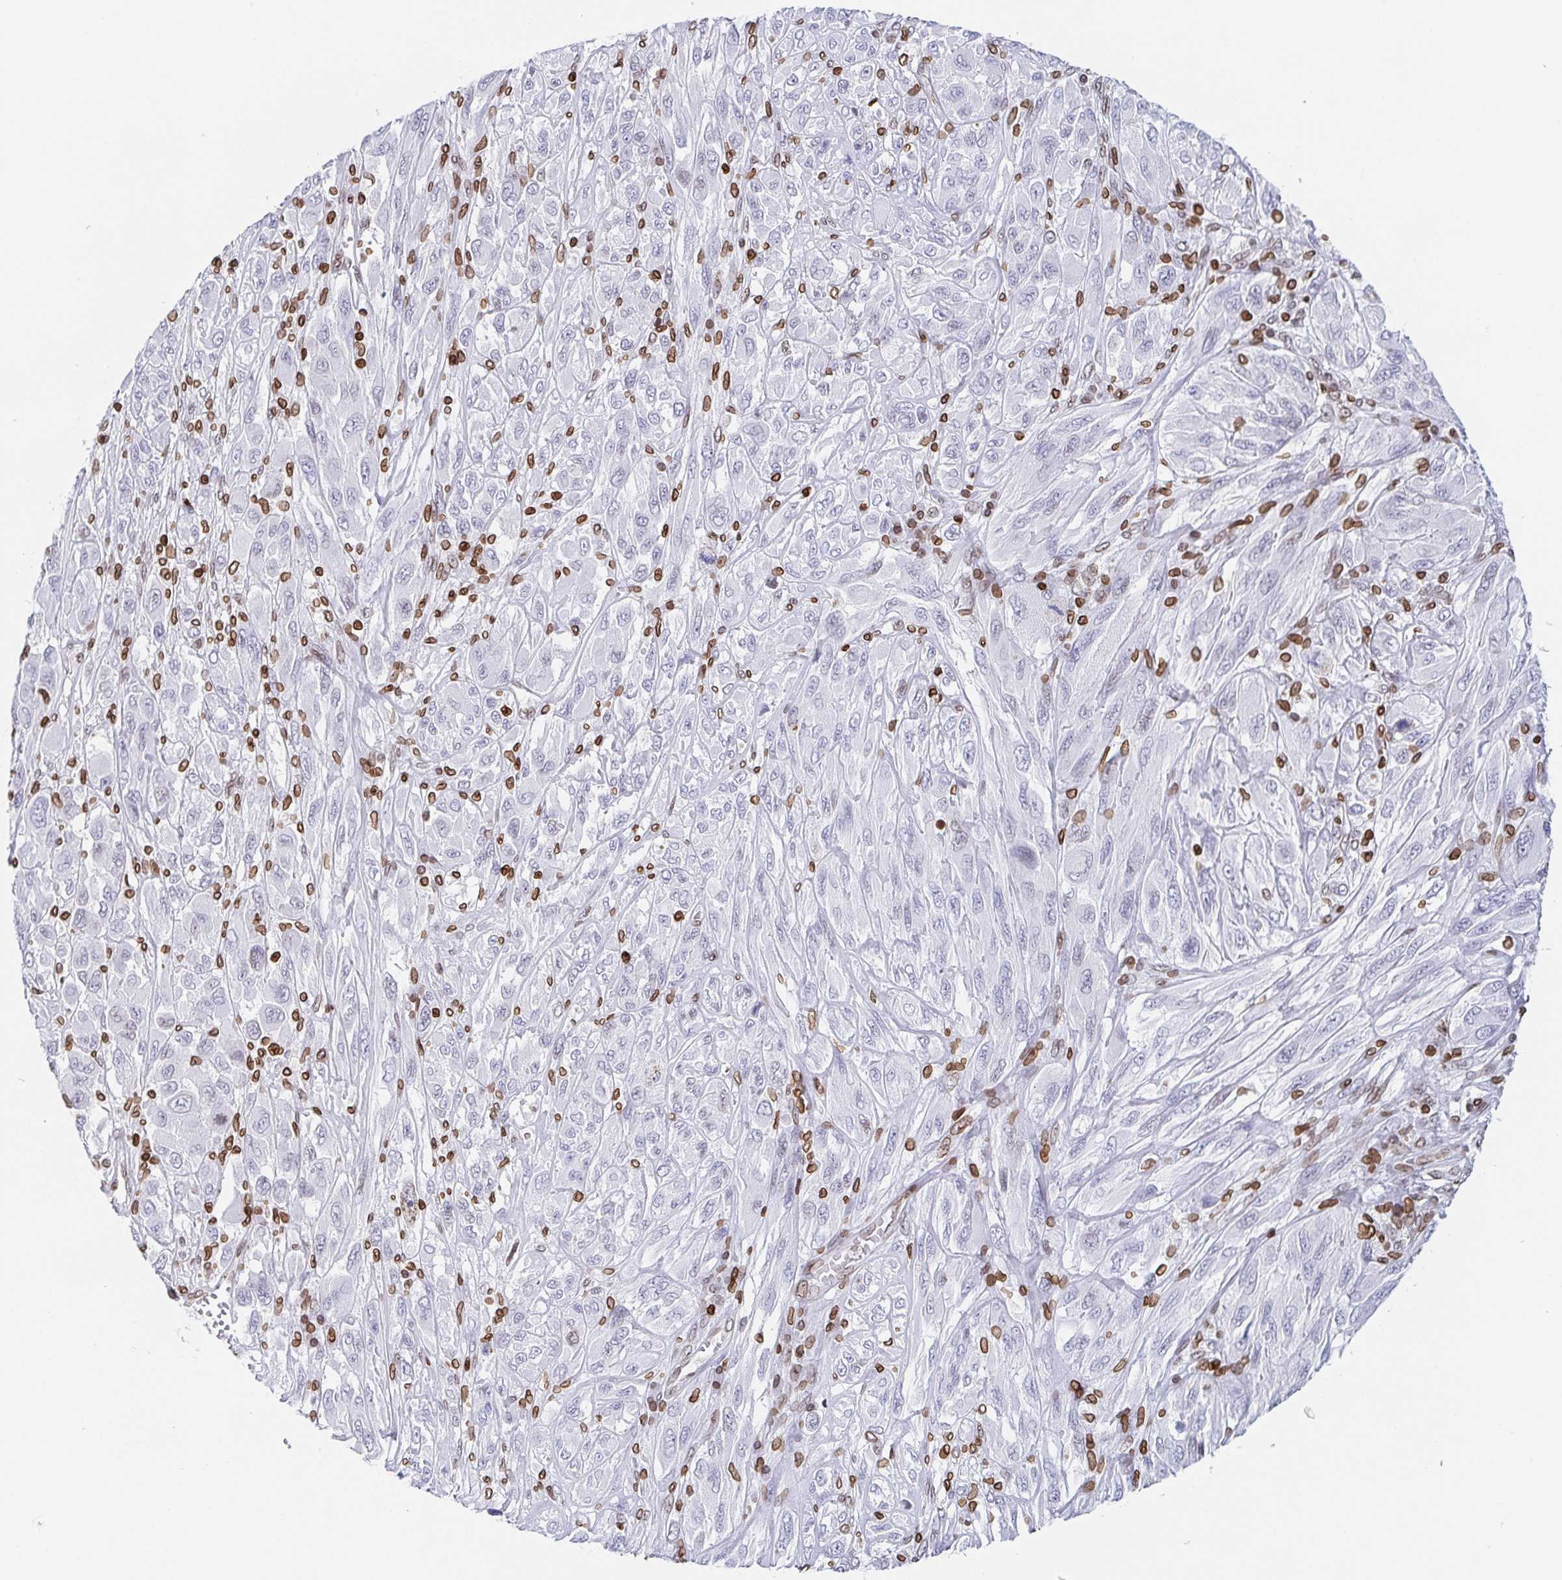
{"staining": {"intensity": "negative", "quantity": "none", "location": "none"}, "tissue": "melanoma", "cell_type": "Tumor cells", "image_type": "cancer", "snomed": [{"axis": "morphology", "description": "Malignant melanoma, NOS"}, {"axis": "topography", "description": "Skin"}], "caption": "High power microscopy image of an immunohistochemistry (IHC) micrograph of malignant melanoma, revealing no significant expression in tumor cells.", "gene": "BTBD7", "patient": {"sex": "female", "age": 91}}